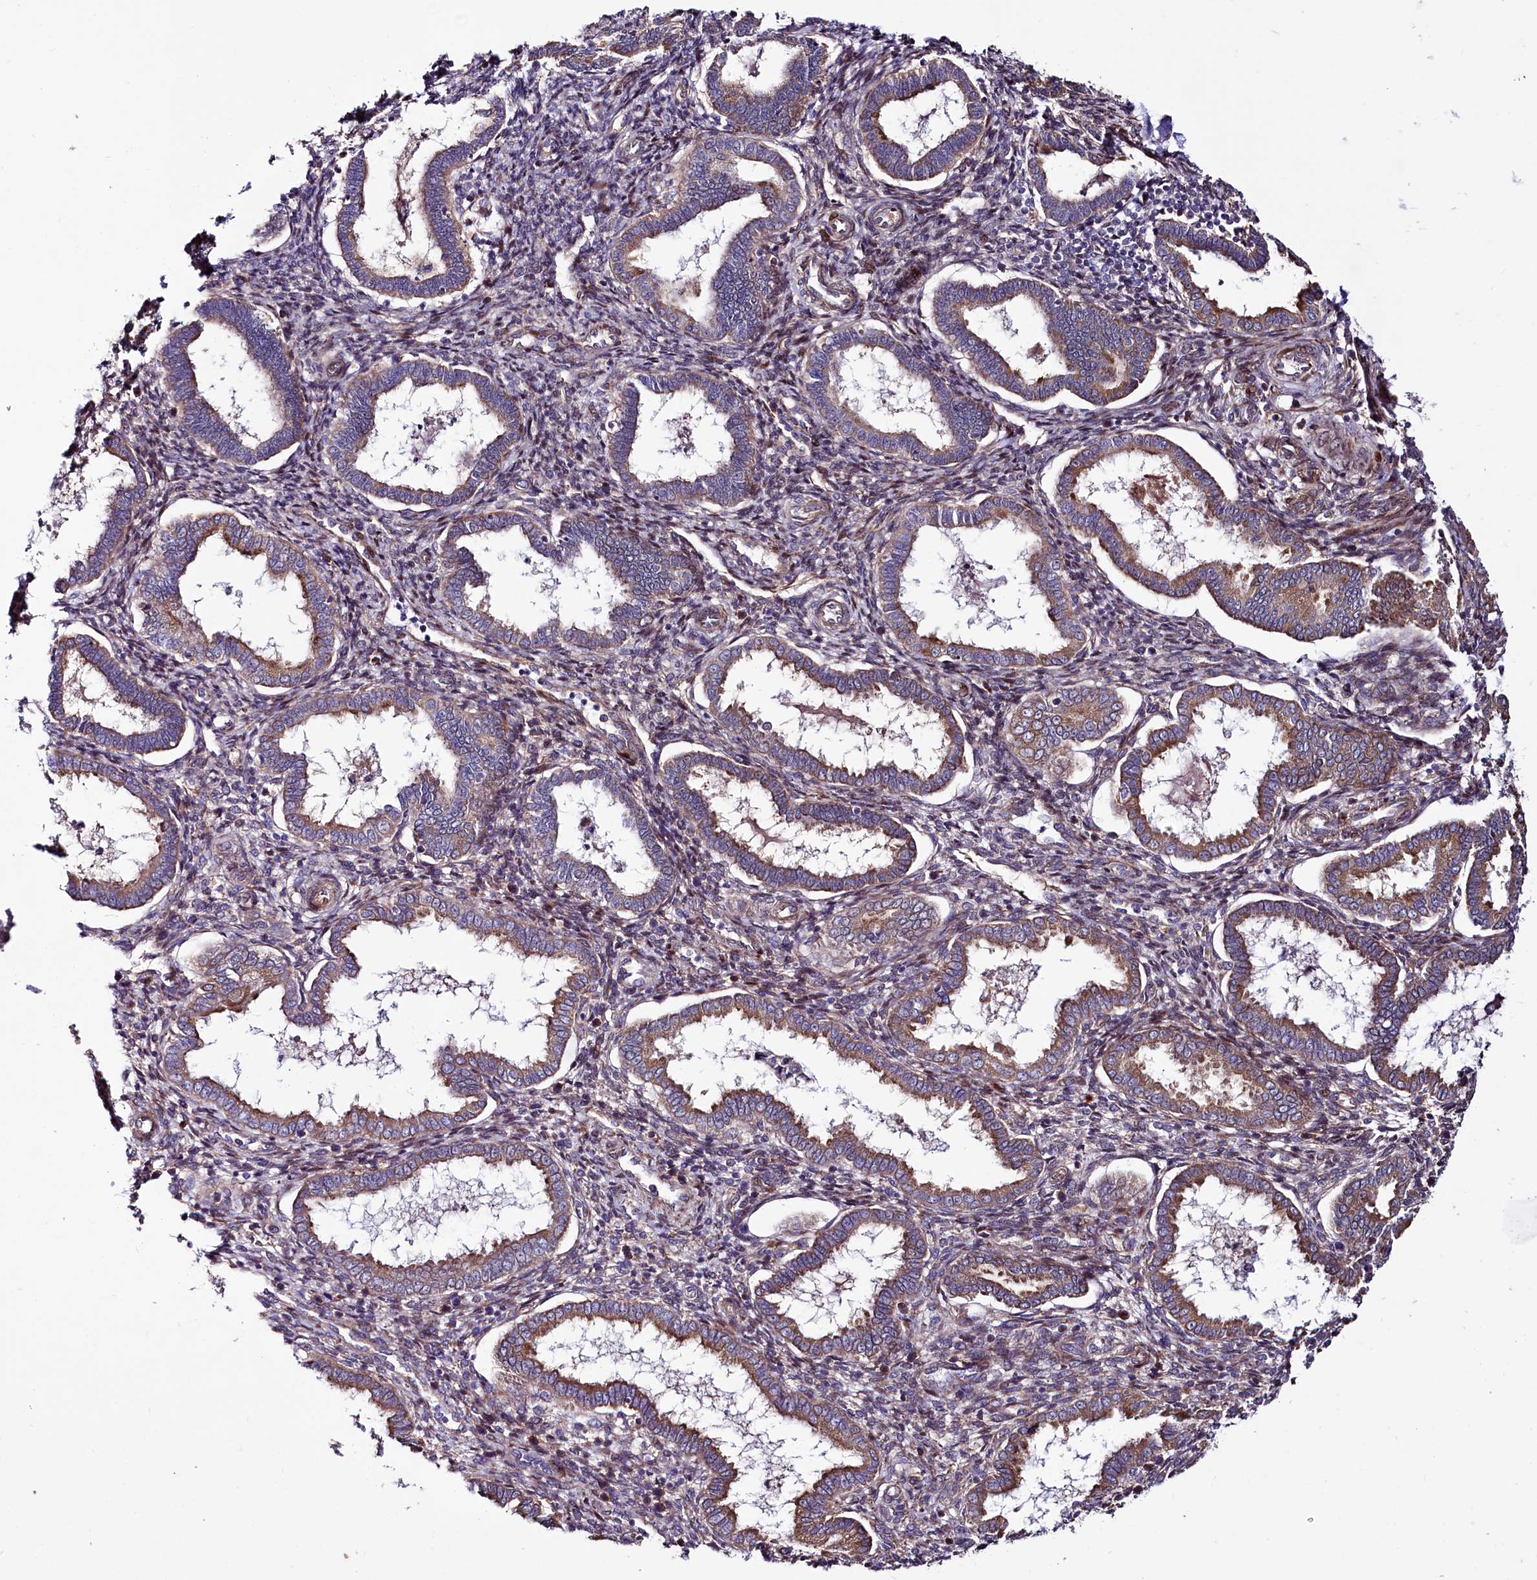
{"staining": {"intensity": "strong", "quantity": "<25%", "location": "nuclear"}, "tissue": "endometrium", "cell_type": "Cells in endometrial stroma", "image_type": "normal", "snomed": [{"axis": "morphology", "description": "Normal tissue, NOS"}, {"axis": "topography", "description": "Endometrium"}], "caption": "The photomicrograph reveals immunohistochemical staining of benign endometrium. There is strong nuclear expression is identified in about <25% of cells in endometrial stroma. (Brightfield microscopy of DAB IHC at high magnification).", "gene": "PDZRN3", "patient": {"sex": "female", "age": 24}}